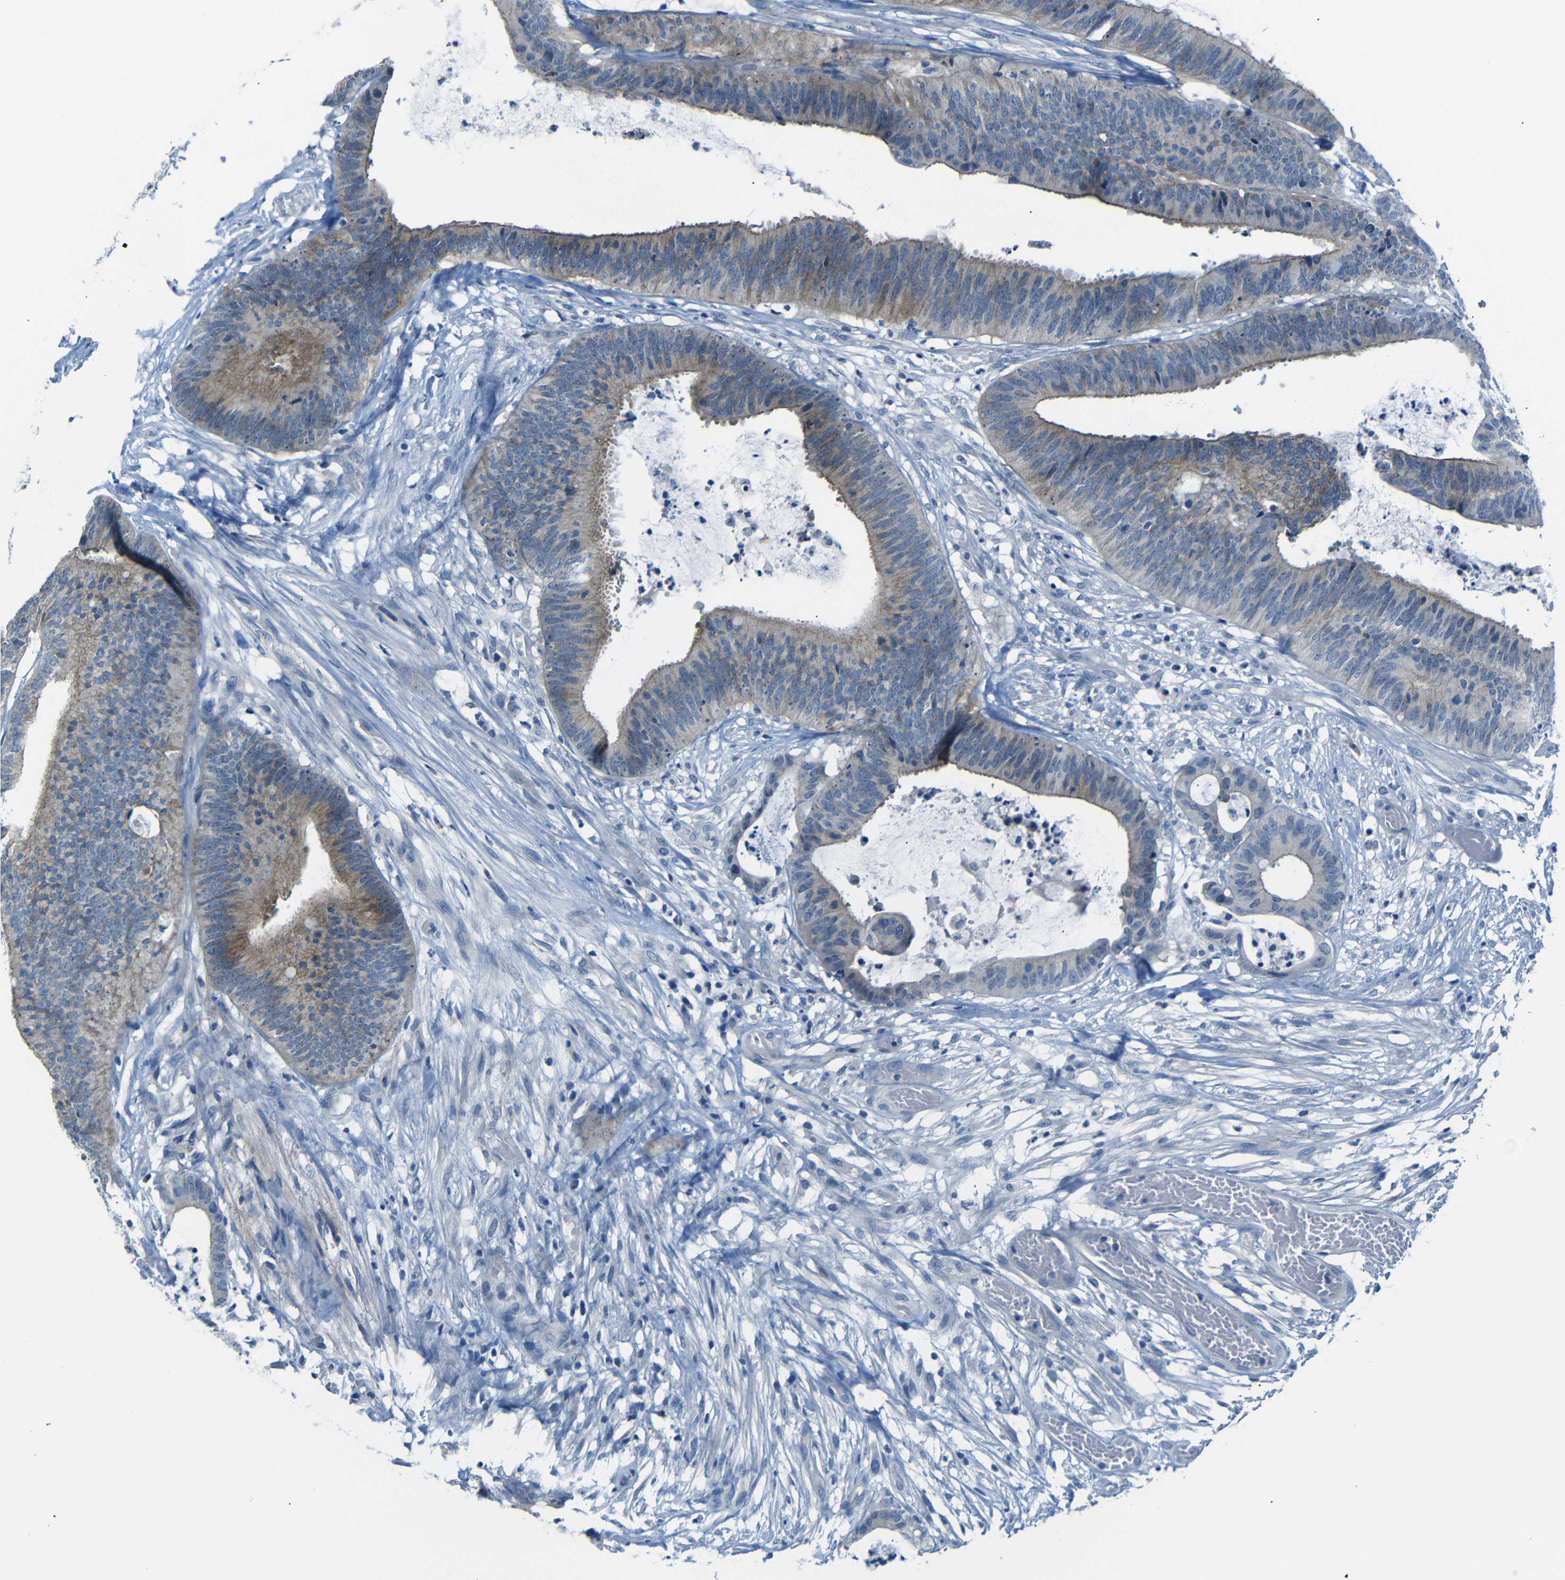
{"staining": {"intensity": "moderate", "quantity": "25%-75%", "location": "cytoplasmic/membranous"}, "tissue": "colorectal cancer", "cell_type": "Tumor cells", "image_type": "cancer", "snomed": [{"axis": "morphology", "description": "Adenocarcinoma, NOS"}, {"axis": "topography", "description": "Rectum"}], "caption": "IHC image of neoplastic tissue: human colorectal cancer (adenocarcinoma) stained using IHC exhibits medium levels of moderate protein expression localized specifically in the cytoplasmic/membranous of tumor cells, appearing as a cytoplasmic/membranous brown color.", "gene": "ANK3", "patient": {"sex": "female", "age": 66}}